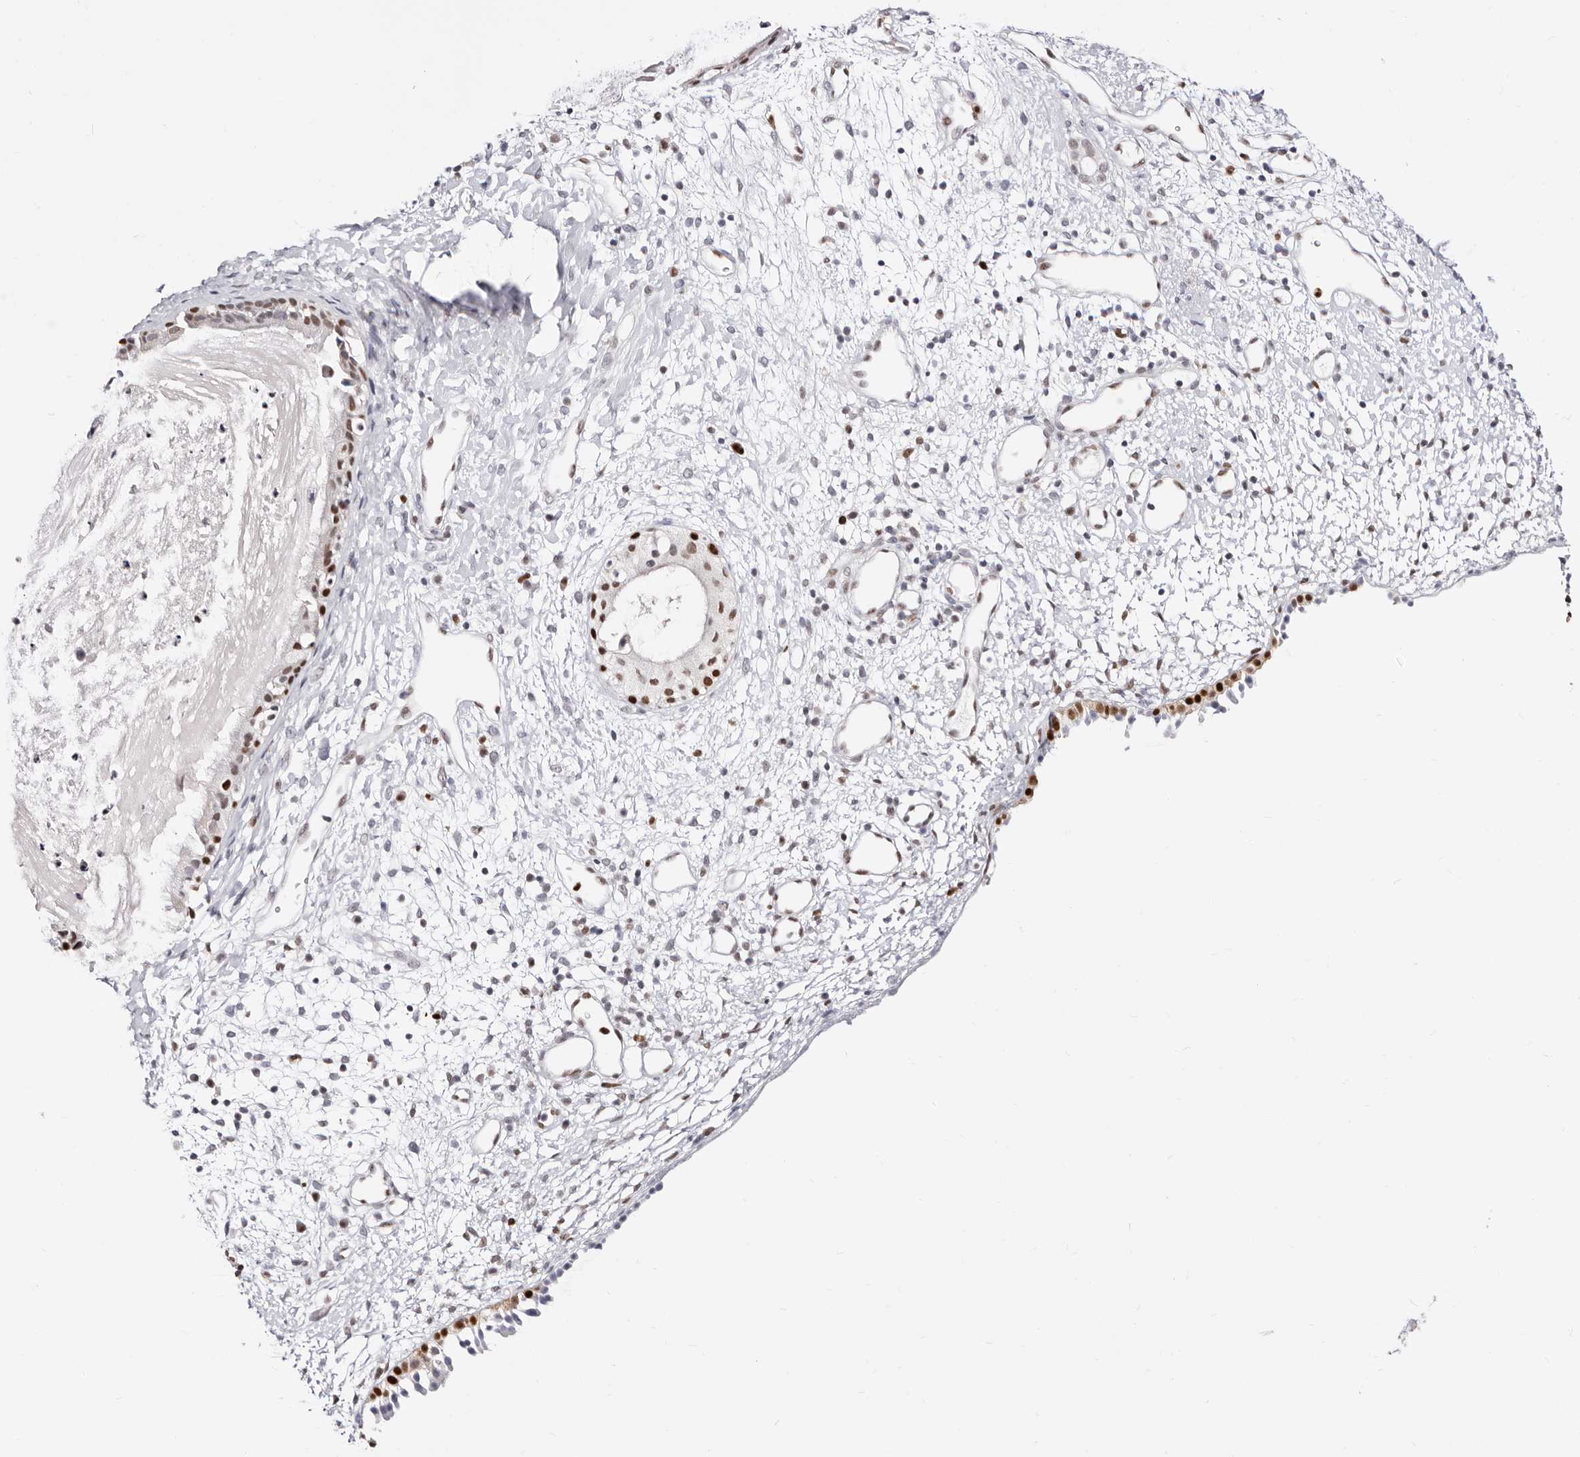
{"staining": {"intensity": "strong", "quantity": ">75%", "location": "nuclear"}, "tissue": "nasopharynx", "cell_type": "Respiratory epithelial cells", "image_type": "normal", "snomed": [{"axis": "morphology", "description": "Normal tissue, NOS"}, {"axis": "topography", "description": "Nasopharynx"}], "caption": "Strong nuclear positivity for a protein is identified in approximately >75% of respiratory epithelial cells of normal nasopharynx using immunohistochemistry (IHC).", "gene": "TKT", "patient": {"sex": "male", "age": 22}}